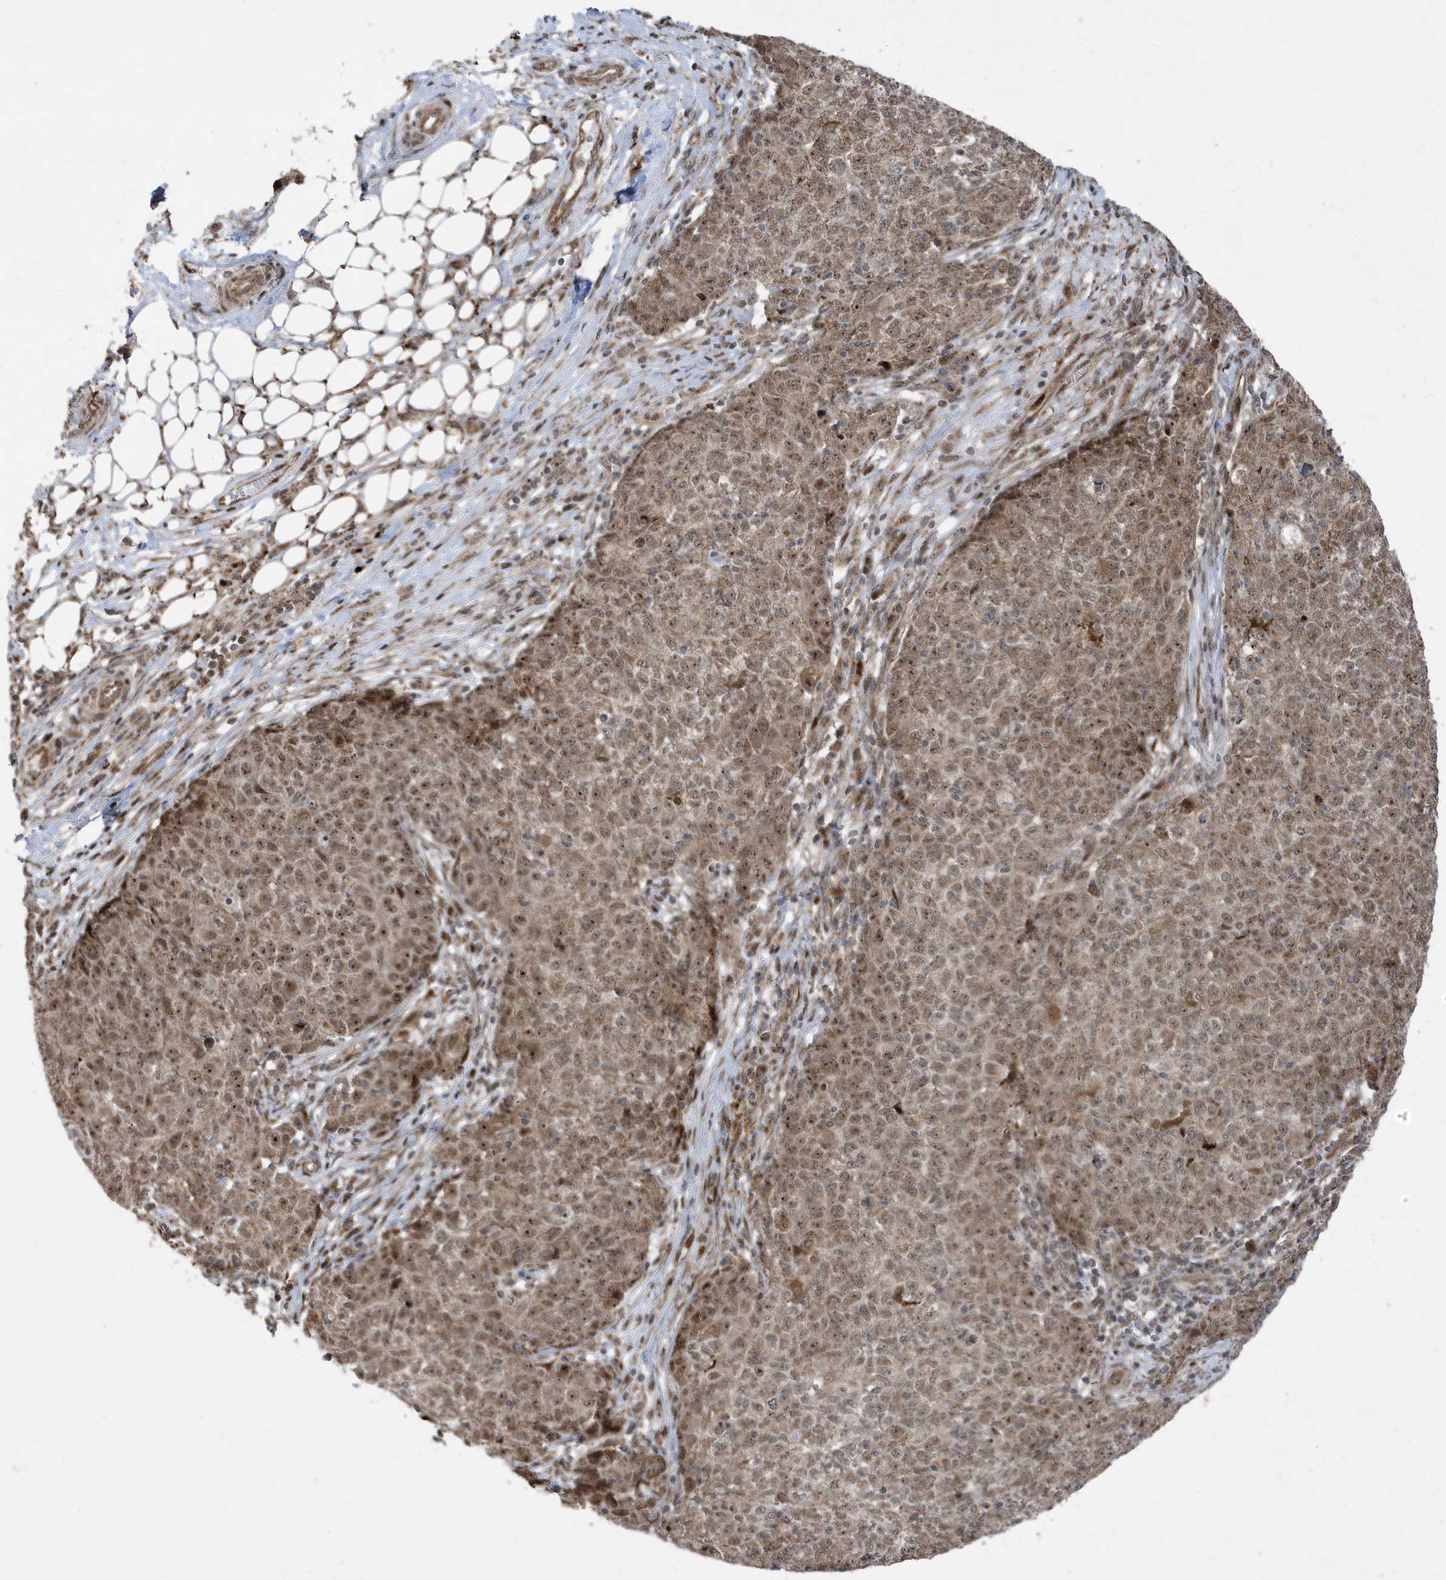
{"staining": {"intensity": "moderate", "quantity": ">75%", "location": "cytoplasmic/membranous,nuclear"}, "tissue": "ovarian cancer", "cell_type": "Tumor cells", "image_type": "cancer", "snomed": [{"axis": "morphology", "description": "Carcinoma, endometroid"}, {"axis": "topography", "description": "Ovary"}], "caption": "Human endometroid carcinoma (ovarian) stained for a protein (brown) displays moderate cytoplasmic/membranous and nuclear positive positivity in about >75% of tumor cells.", "gene": "FAM9B", "patient": {"sex": "female", "age": 42}}